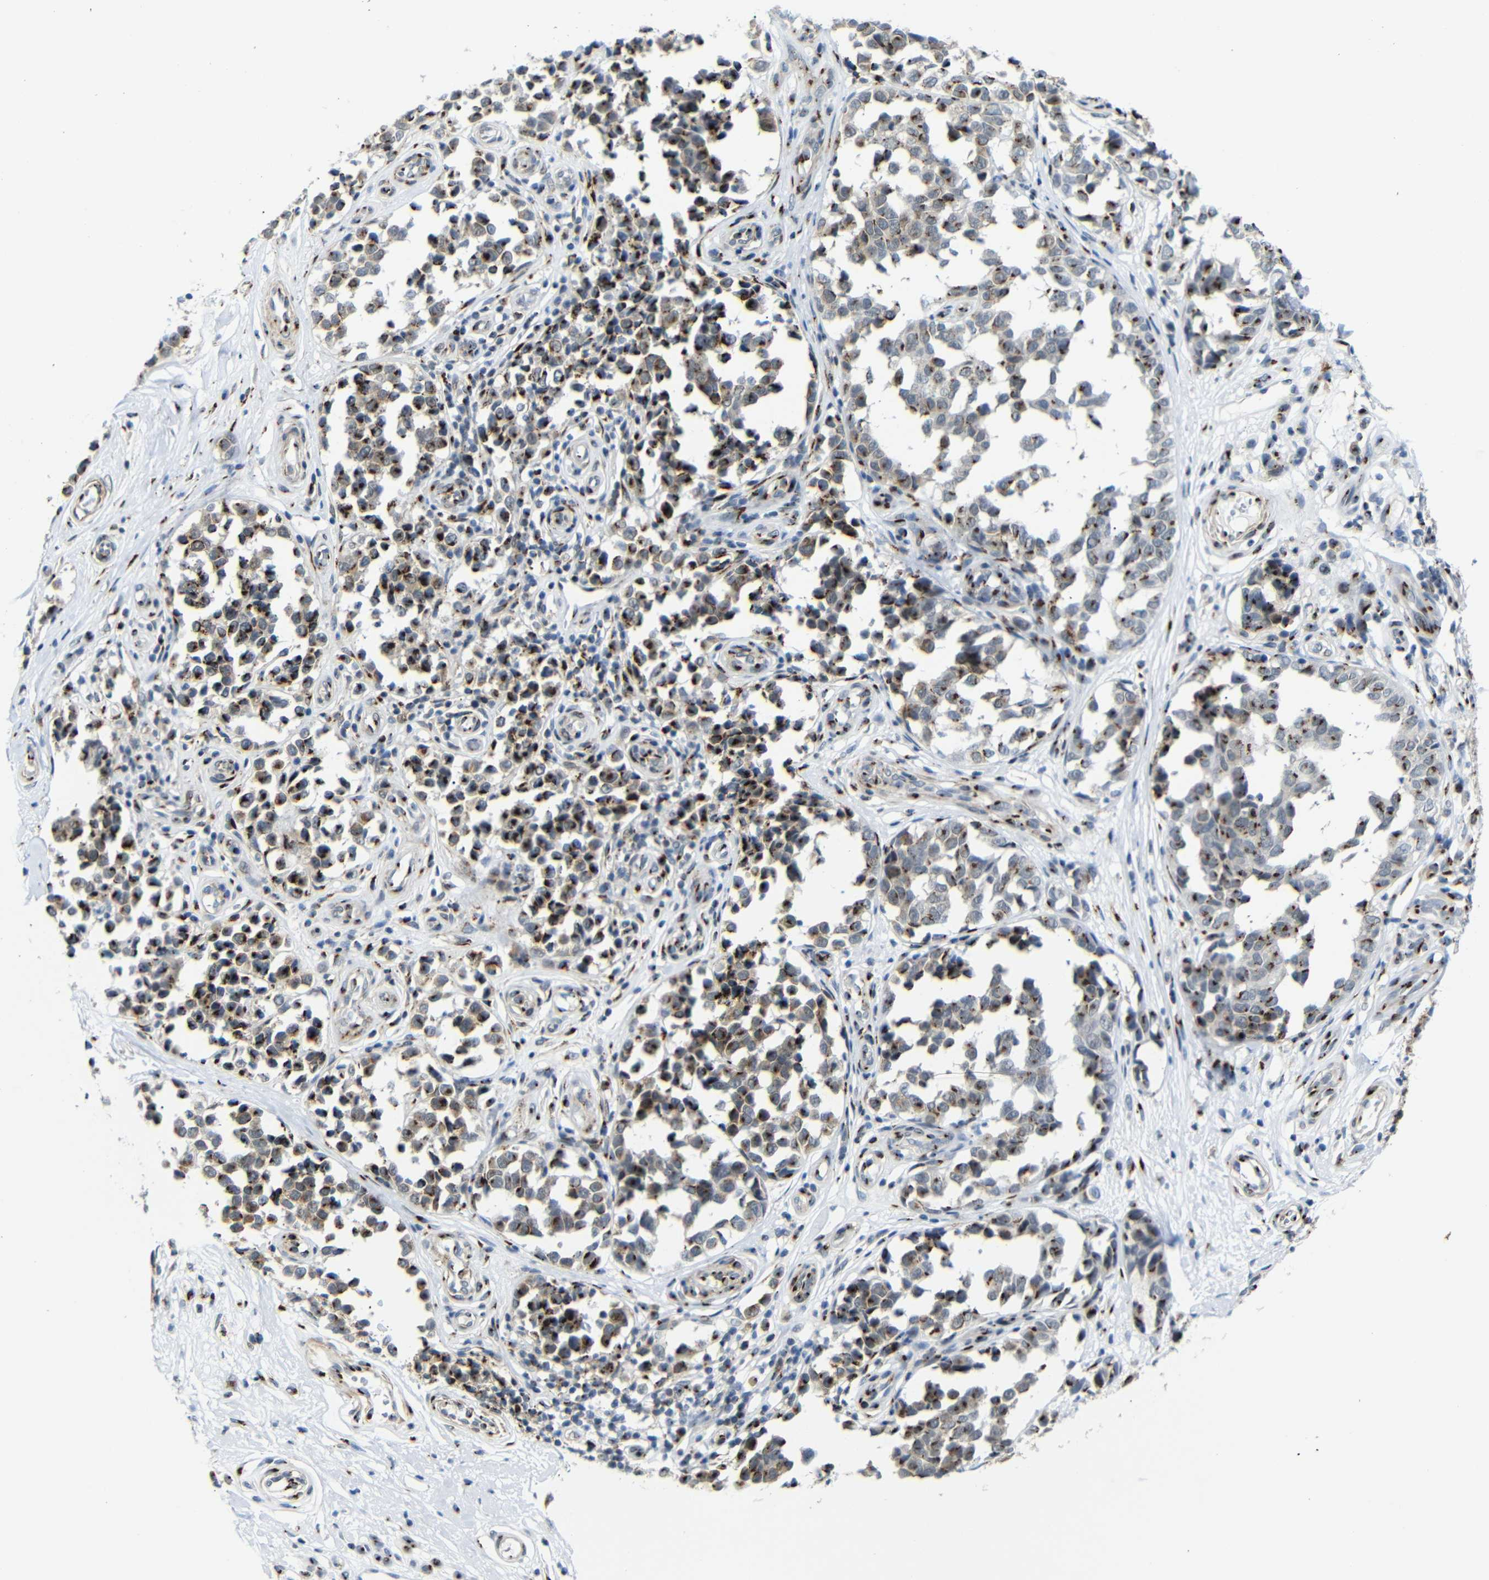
{"staining": {"intensity": "strong", "quantity": ">75%", "location": "cytoplasmic/membranous"}, "tissue": "melanoma", "cell_type": "Tumor cells", "image_type": "cancer", "snomed": [{"axis": "morphology", "description": "Malignant melanoma, NOS"}, {"axis": "topography", "description": "Skin"}], "caption": "A brown stain highlights strong cytoplasmic/membranous expression of a protein in human melanoma tumor cells.", "gene": "TGOLN2", "patient": {"sex": "female", "age": 64}}